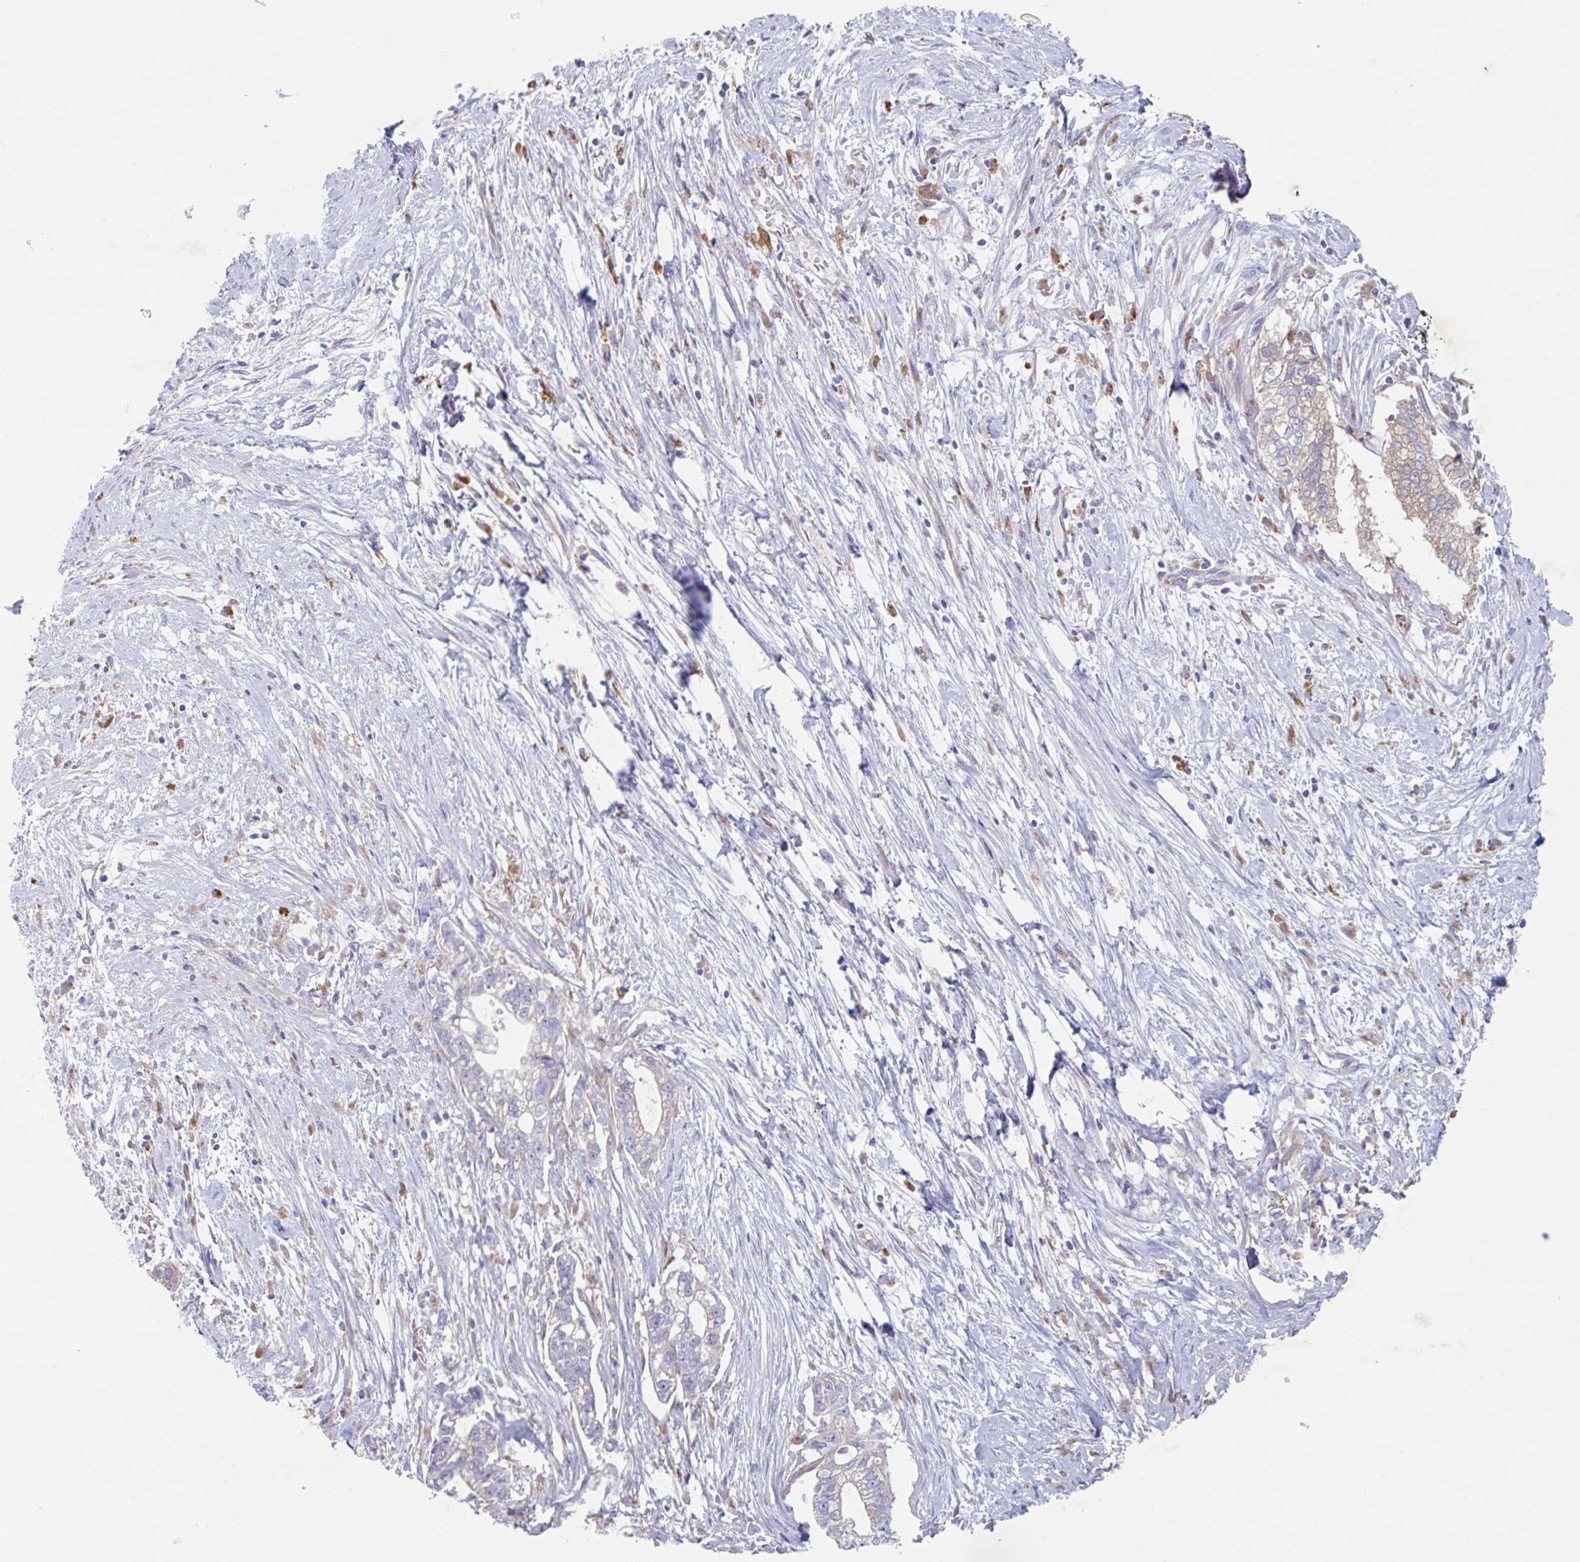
{"staining": {"intensity": "moderate", "quantity": "25%-75%", "location": "cytoplasmic/membranous"}, "tissue": "pancreatic cancer", "cell_type": "Tumor cells", "image_type": "cancer", "snomed": [{"axis": "morphology", "description": "Adenocarcinoma, NOS"}, {"axis": "topography", "description": "Pancreas"}], "caption": "Immunohistochemistry of adenocarcinoma (pancreatic) exhibits medium levels of moderate cytoplasmic/membranous staining in about 25%-75% of tumor cells.", "gene": "MANBA", "patient": {"sex": "male", "age": 70}}